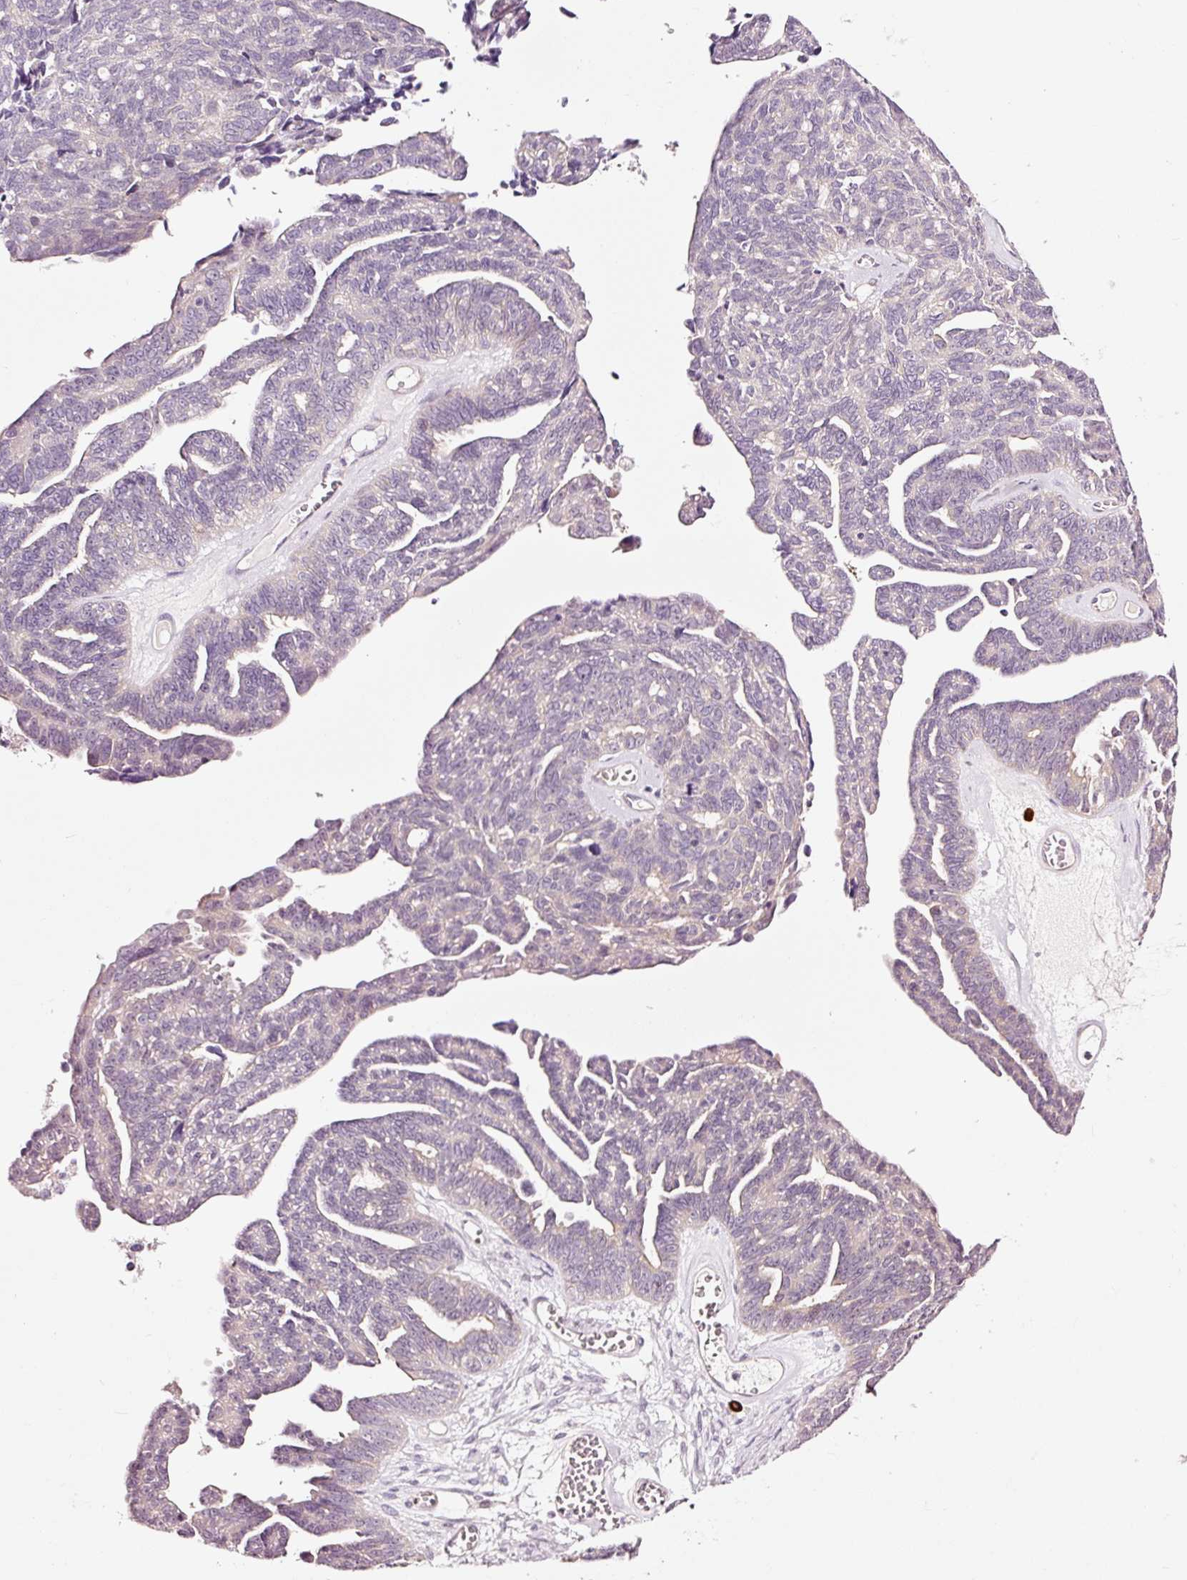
{"staining": {"intensity": "negative", "quantity": "none", "location": "none"}, "tissue": "ovarian cancer", "cell_type": "Tumor cells", "image_type": "cancer", "snomed": [{"axis": "morphology", "description": "Cystadenocarcinoma, serous, NOS"}, {"axis": "topography", "description": "Ovary"}], "caption": "Immunohistochemistry micrograph of human ovarian serous cystadenocarcinoma stained for a protein (brown), which reveals no staining in tumor cells.", "gene": "UTP14A", "patient": {"sex": "female", "age": 79}}